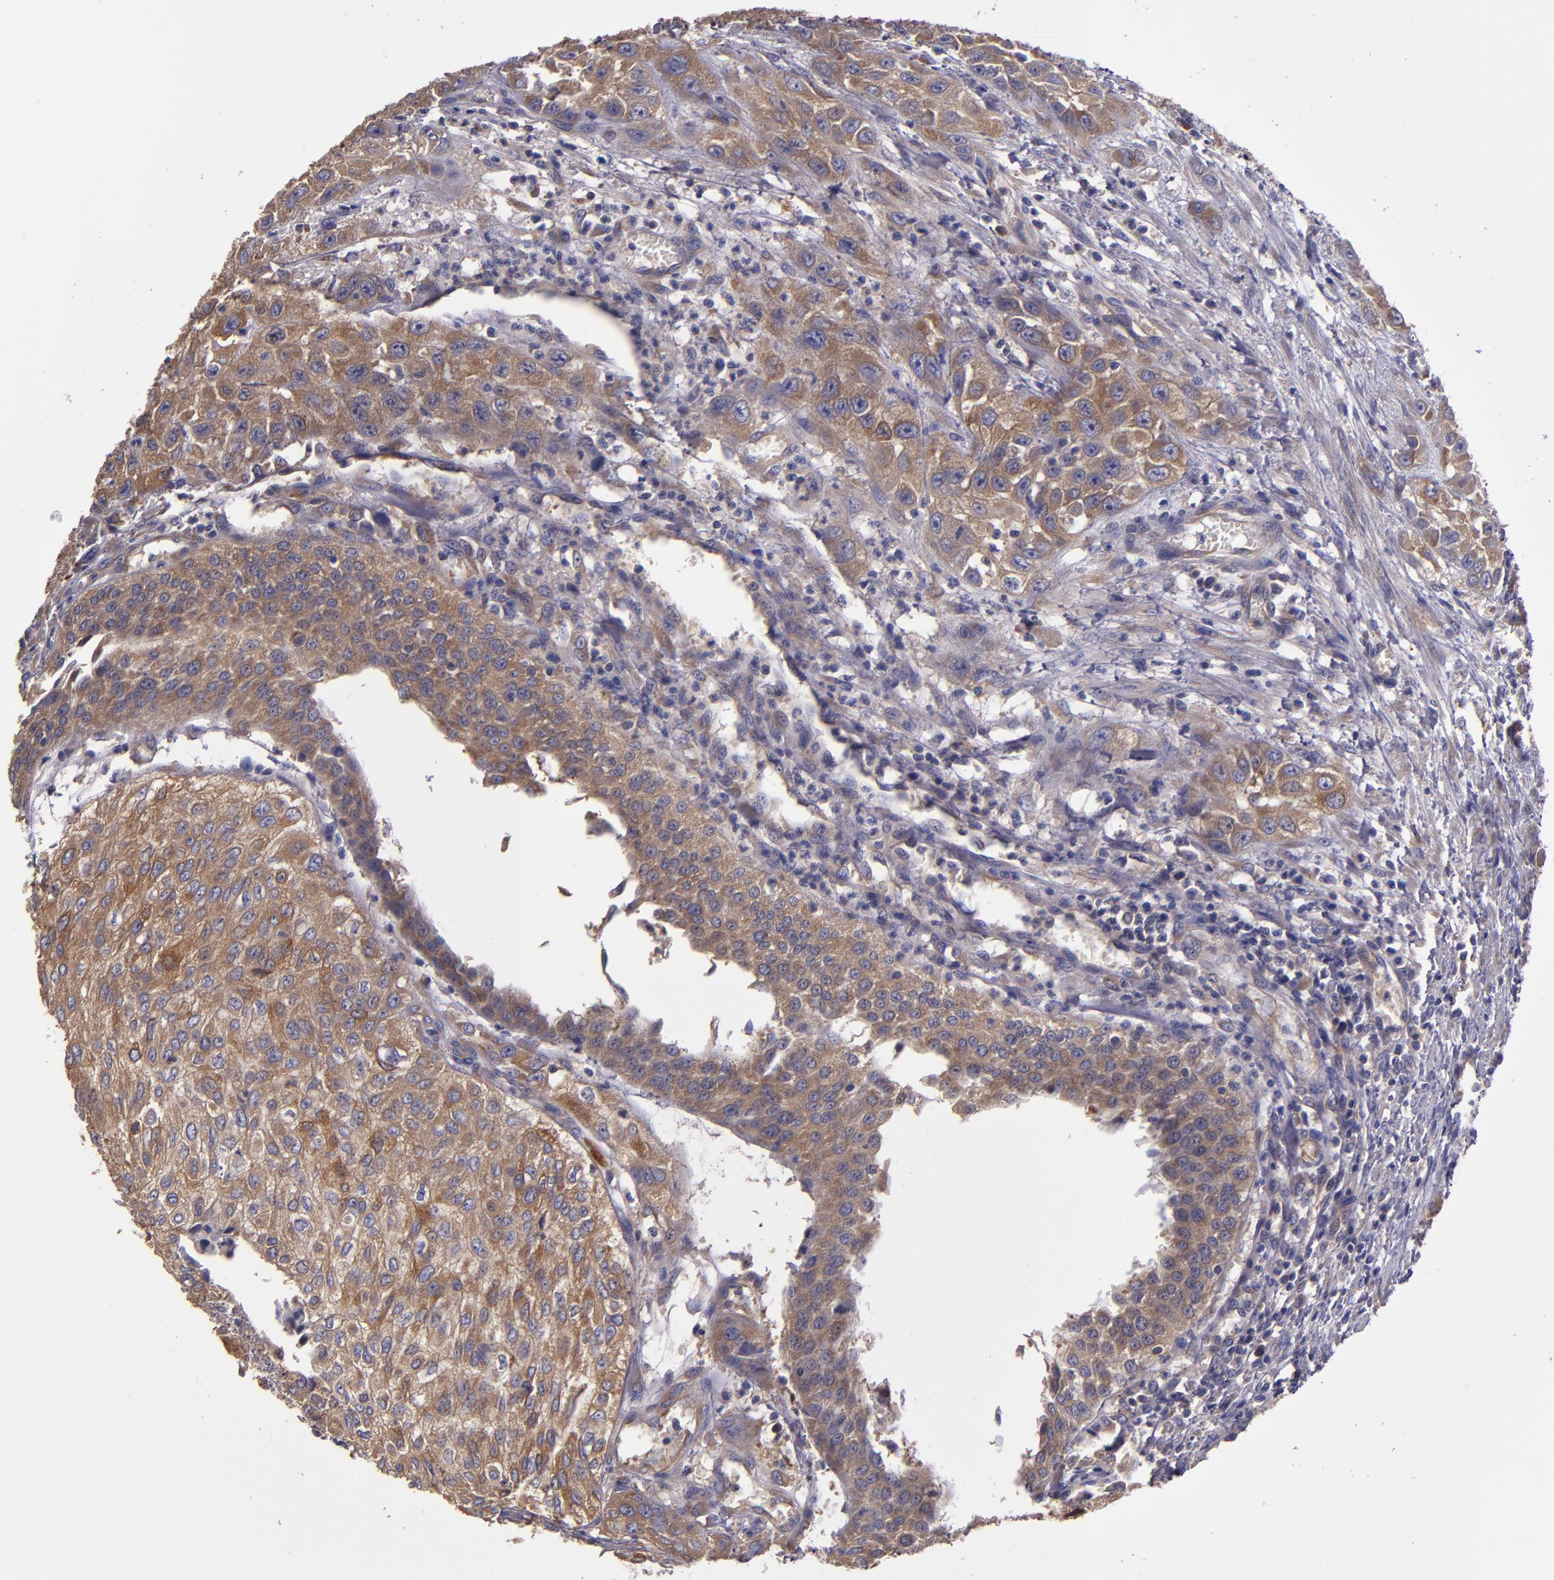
{"staining": {"intensity": "moderate", "quantity": ">75%", "location": "cytoplasmic/membranous"}, "tissue": "urothelial cancer", "cell_type": "Tumor cells", "image_type": "cancer", "snomed": [{"axis": "morphology", "description": "Urothelial carcinoma, High grade"}, {"axis": "topography", "description": "Urinary bladder"}], "caption": "About >75% of tumor cells in urothelial carcinoma (high-grade) exhibit moderate cytoplasmic/membranous protein staining as visualized by brown immunohistochemical staining.", "gene": "CARS1", "patient": {"sex": "male", "age": 57}}